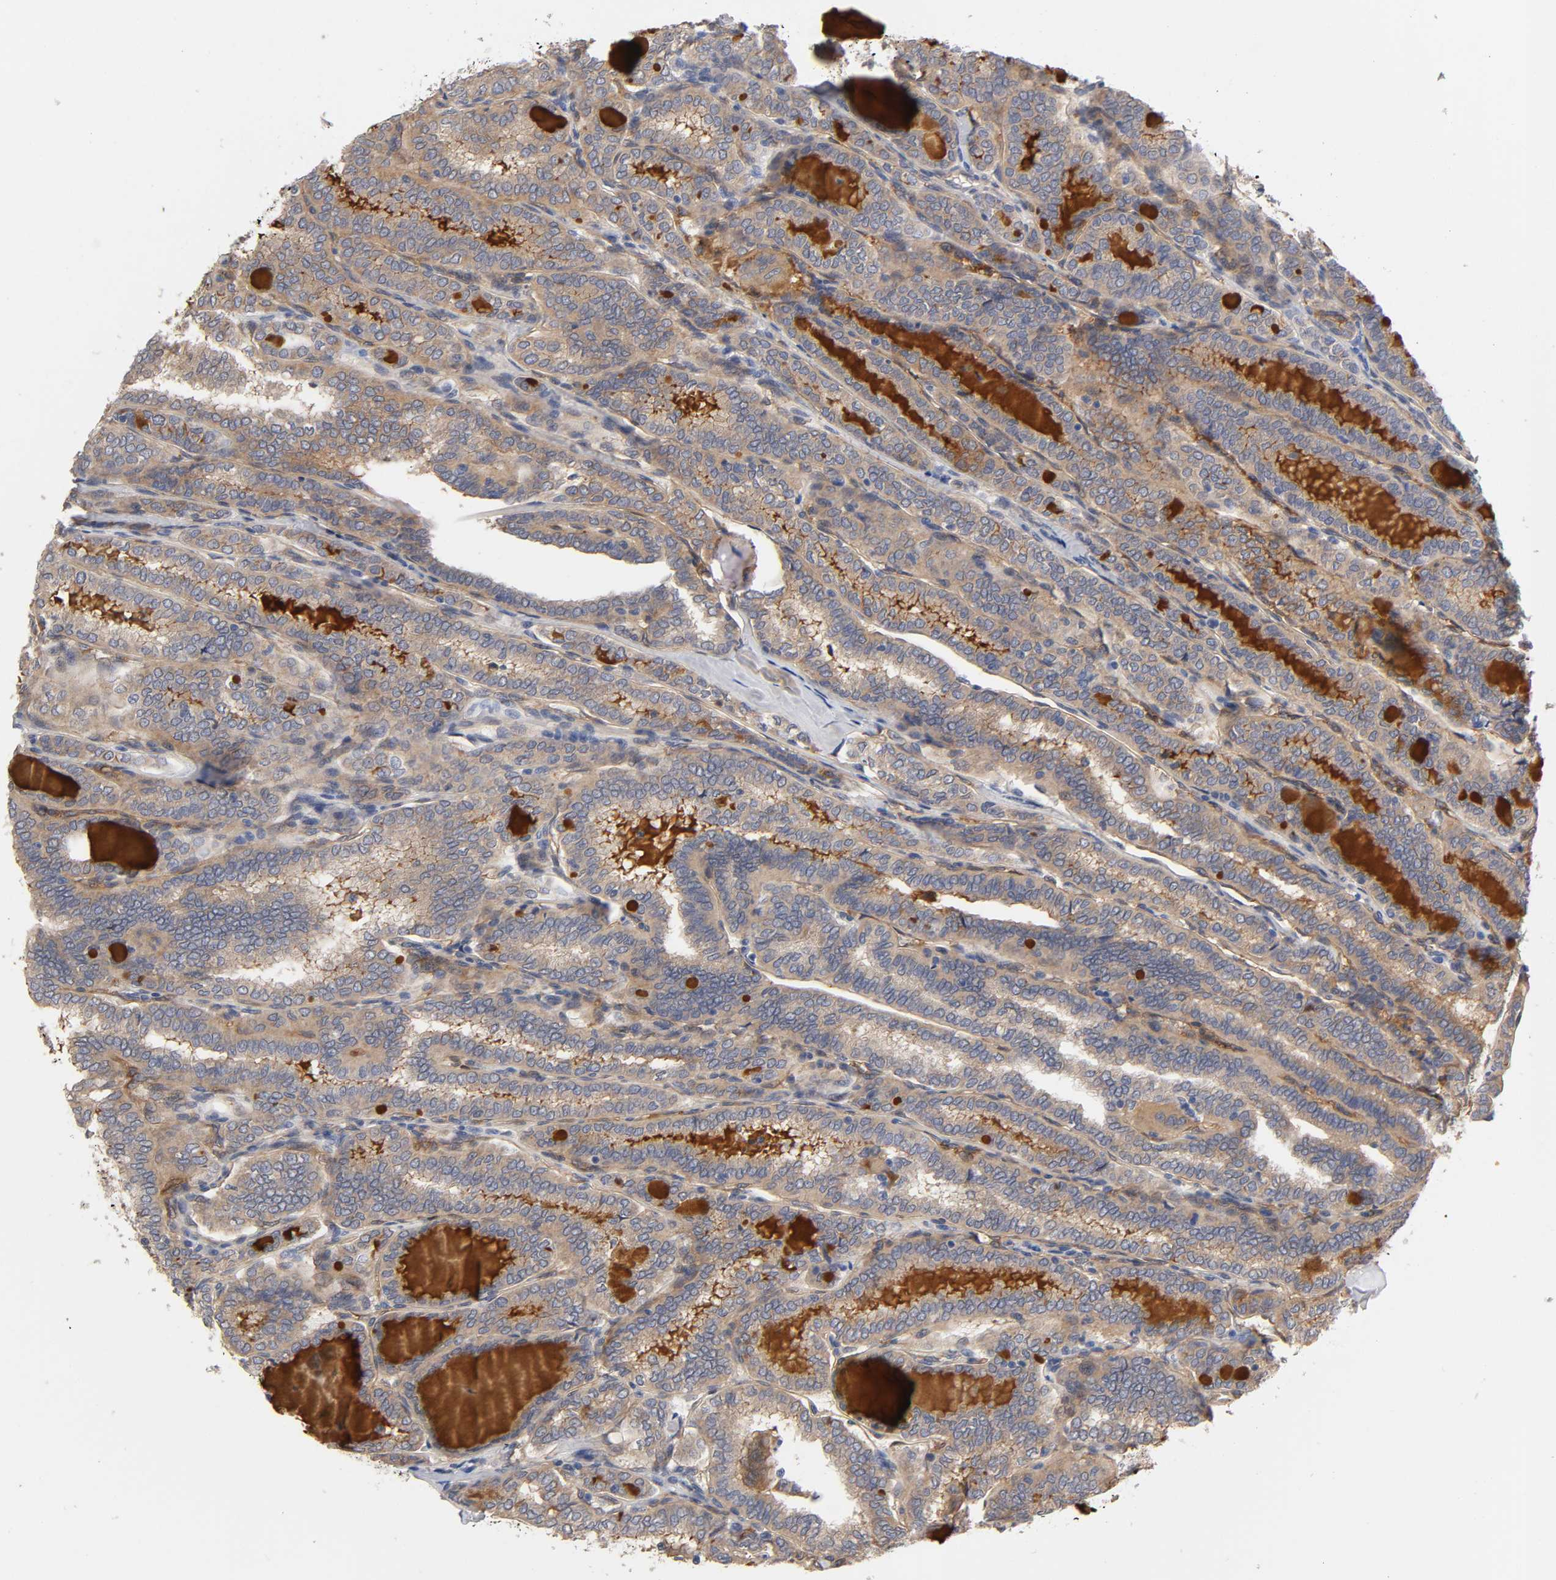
{"staining": {"intensity": "weak", "quantity": ">75%", "location": "cytoplasmic/membranous"}, "tissue": "thyroid cancer", "cell_type": "Tumor cells", "image_type": "cancer", "snomed": [{"axis": "morphology", "description": "Papillary adenocarcinoma, NOS"}, {"axis": "topography", "description": "Thyroid gland"}], "caption": "This micrograph displays IHC staining of thyroid cancer (papillary adenocarcinoma), with low weak cytoplasmic/membranous expression in about >75% of tumor cells.", "gene": "RAB13", "patient": {"sex": "female", "age": 30}}